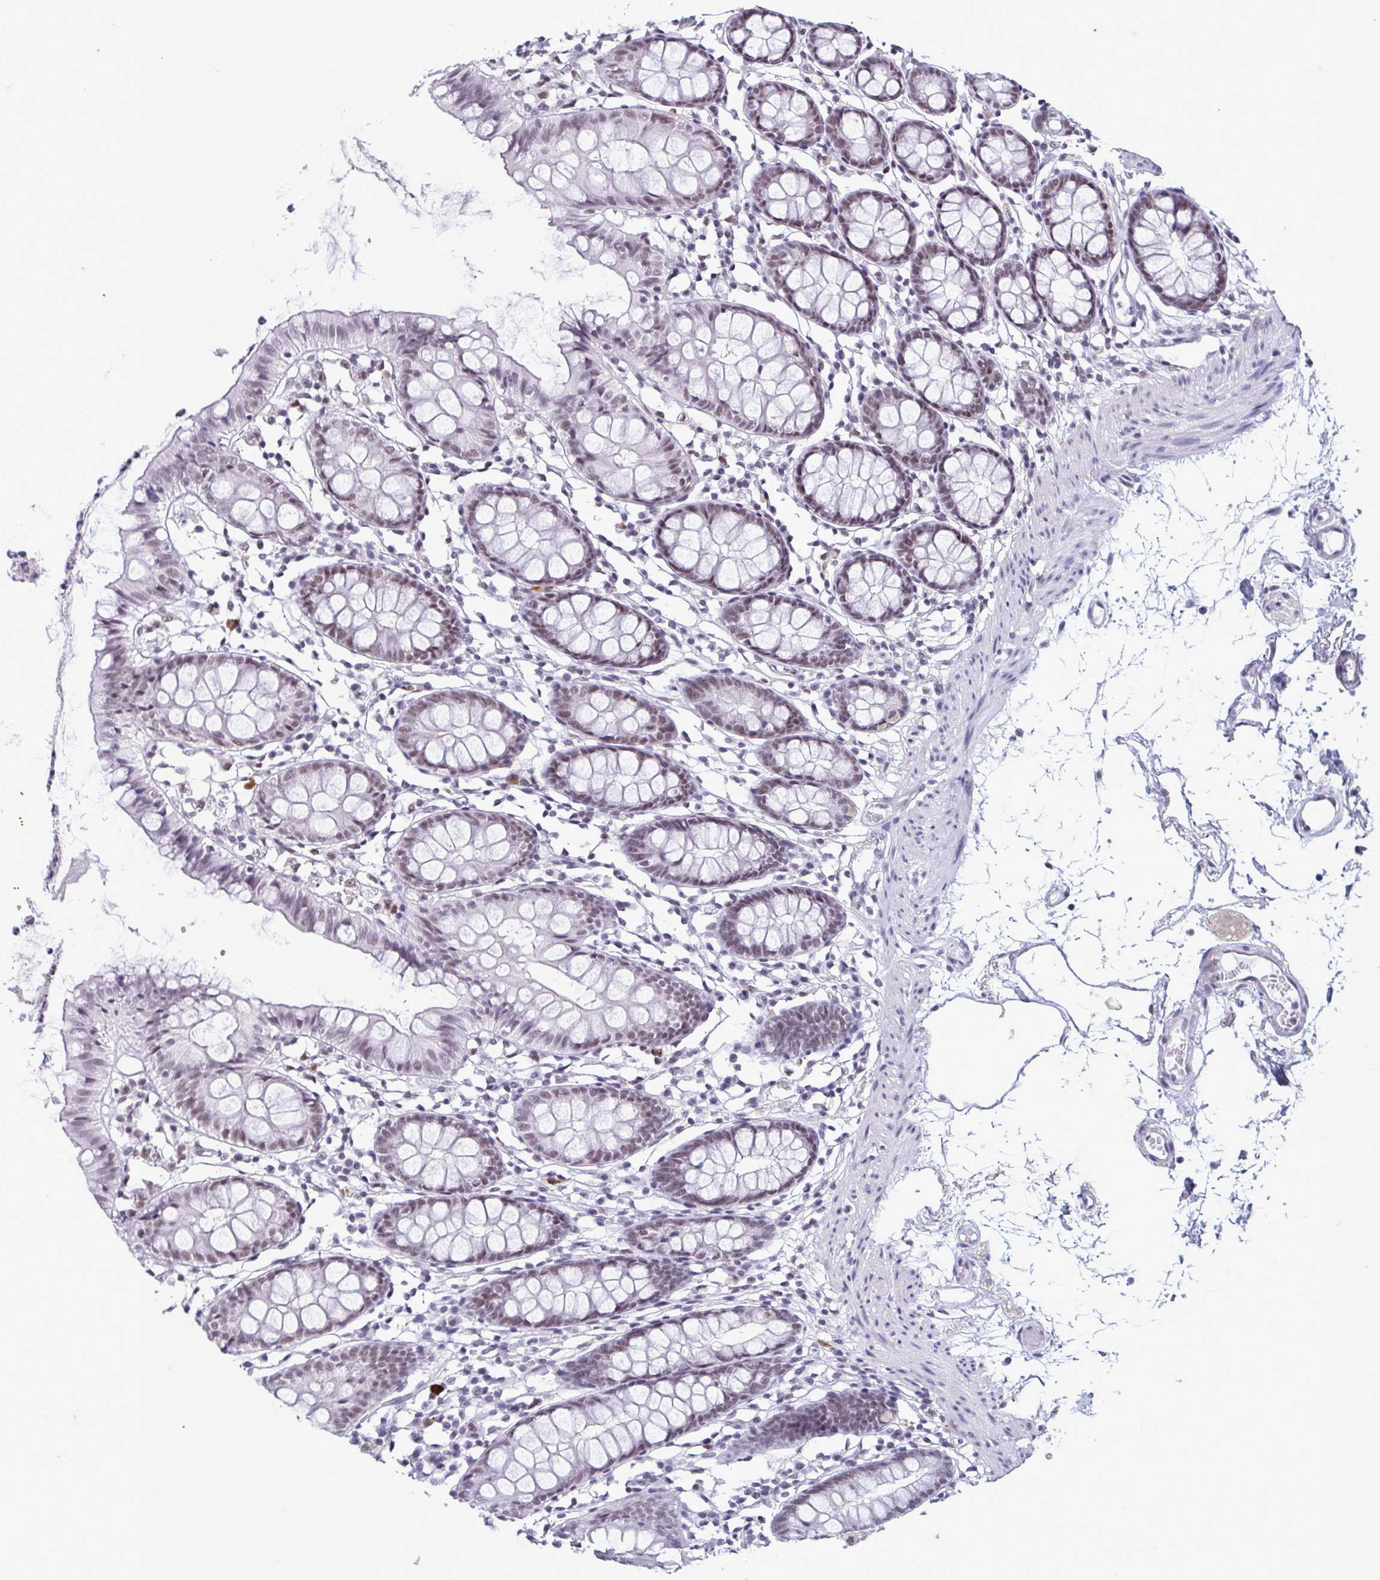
{"staining": {"intensity": "negative", "quantity": "none", "location": "none"}, "tissue": "colon", "cell_type": "Endothelial cells", "image_type": "normal", "snomed": [{"axis": "morphology", "description": "Normal tissue, NOS"}, {"axis": "topography", "description": "Colon"}], "caption": "A high-resolution photomicrograph shows IHC staining of unremarkable colon, which shows no significant expression in endothelial cells. The staining was performed using DAB (3,3'-diaminobenzidine) to visualize the protein expression in brown, while the nuclei were stained in blue with hematoxylin (Magnification: 20x).", "gene": "RBM7", "patient": {"sex": "female", "age": 84}}